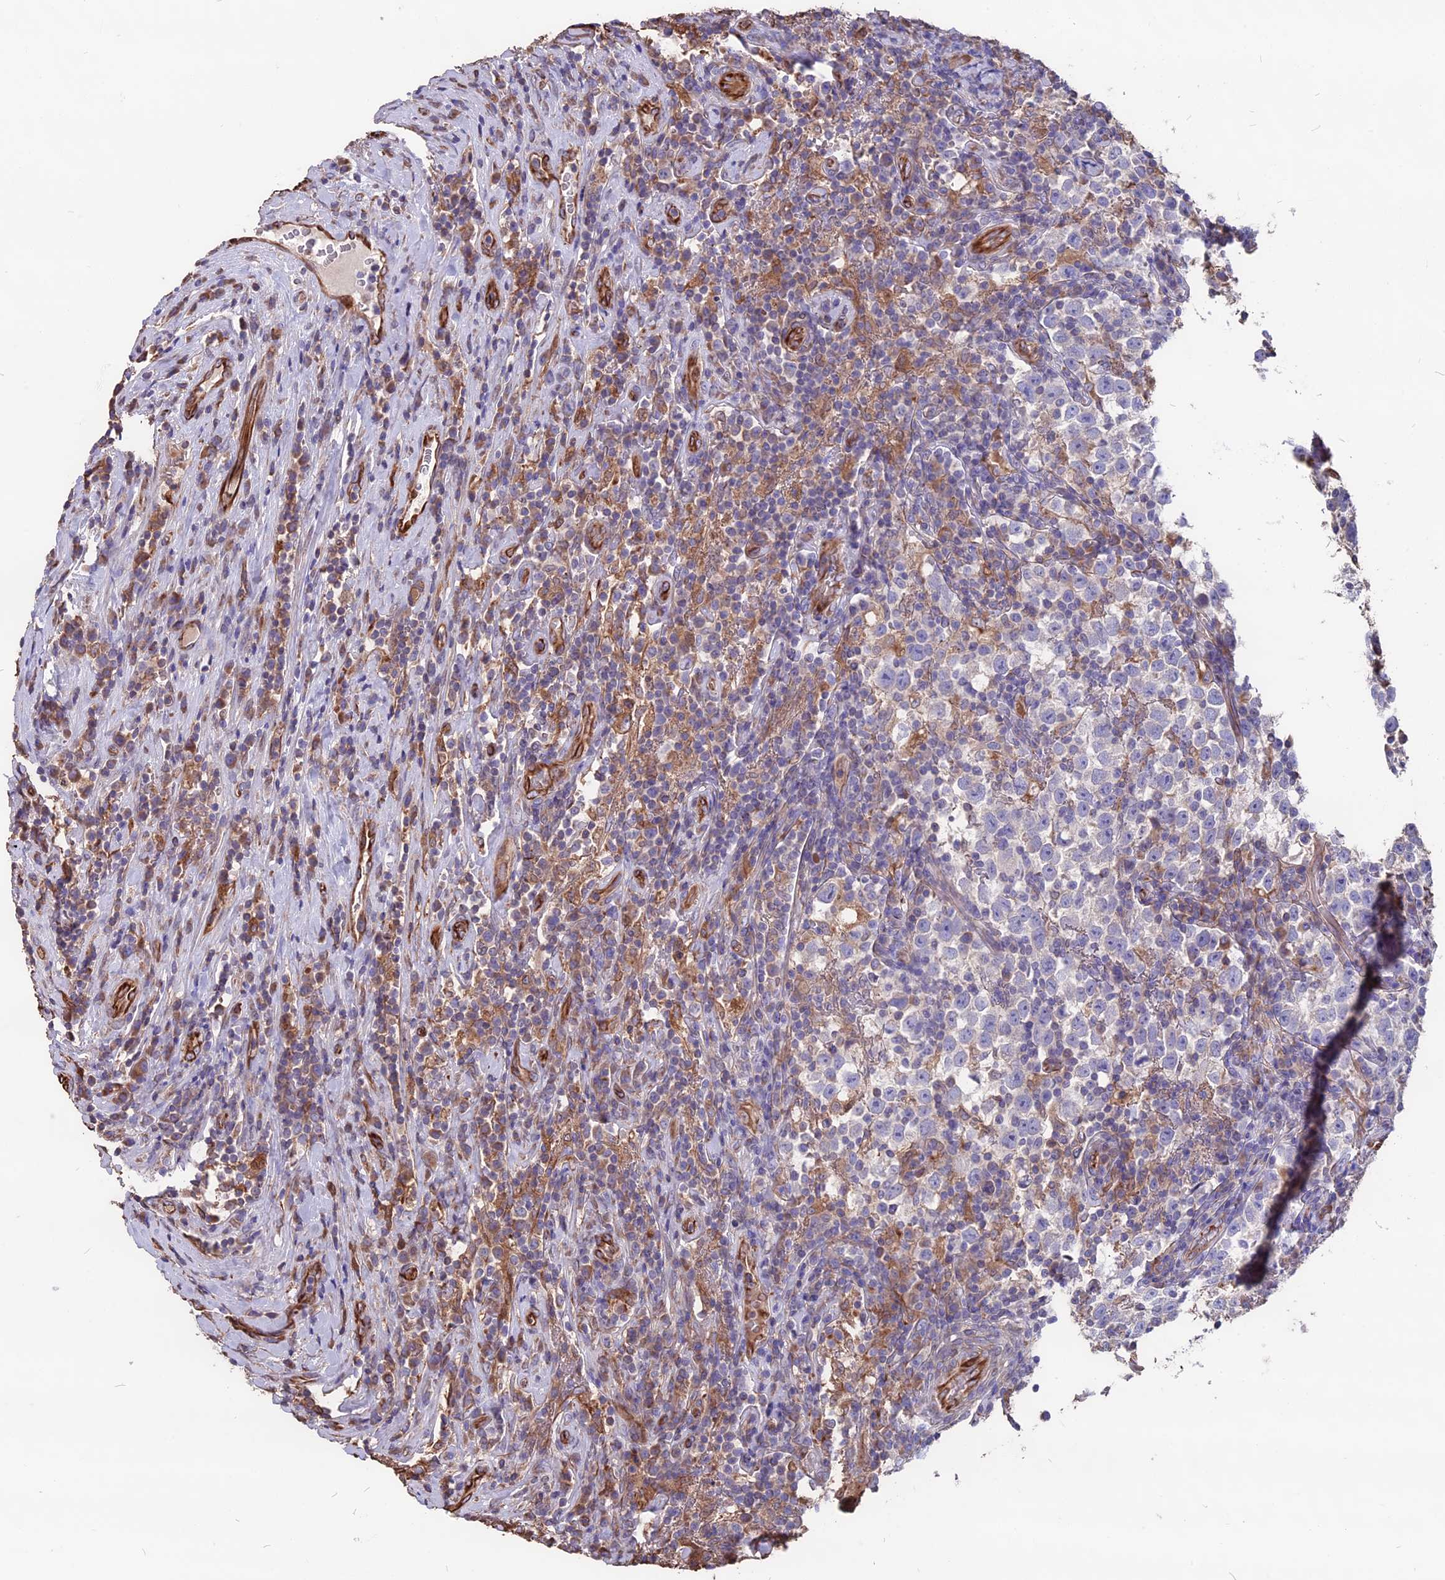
{"staining": {"intensity": "negative", "quantity": "none", "location": "none"}, "tissue": "testis cancer", "cell_type": "Tumor cells", "image_type": "cancer", "snomed": [{"axis": "morphology", "description": "Normal tissue, NOS"}, {"axis": "morphology", "description": "Seminoma, NOS"}, {"axis": "topography", "description": "Testis"}], "caption": "A histopathology image of seminoma (testis) stained for a protein displays no brown staining in tumor cells. (DAB (3,3'-diaminobenzidine) immunohistochemistry visualized using brightfield microscopy, high magnification).", "gene": "SEH1L", "patient": {"sex": "male", "age": 43}}